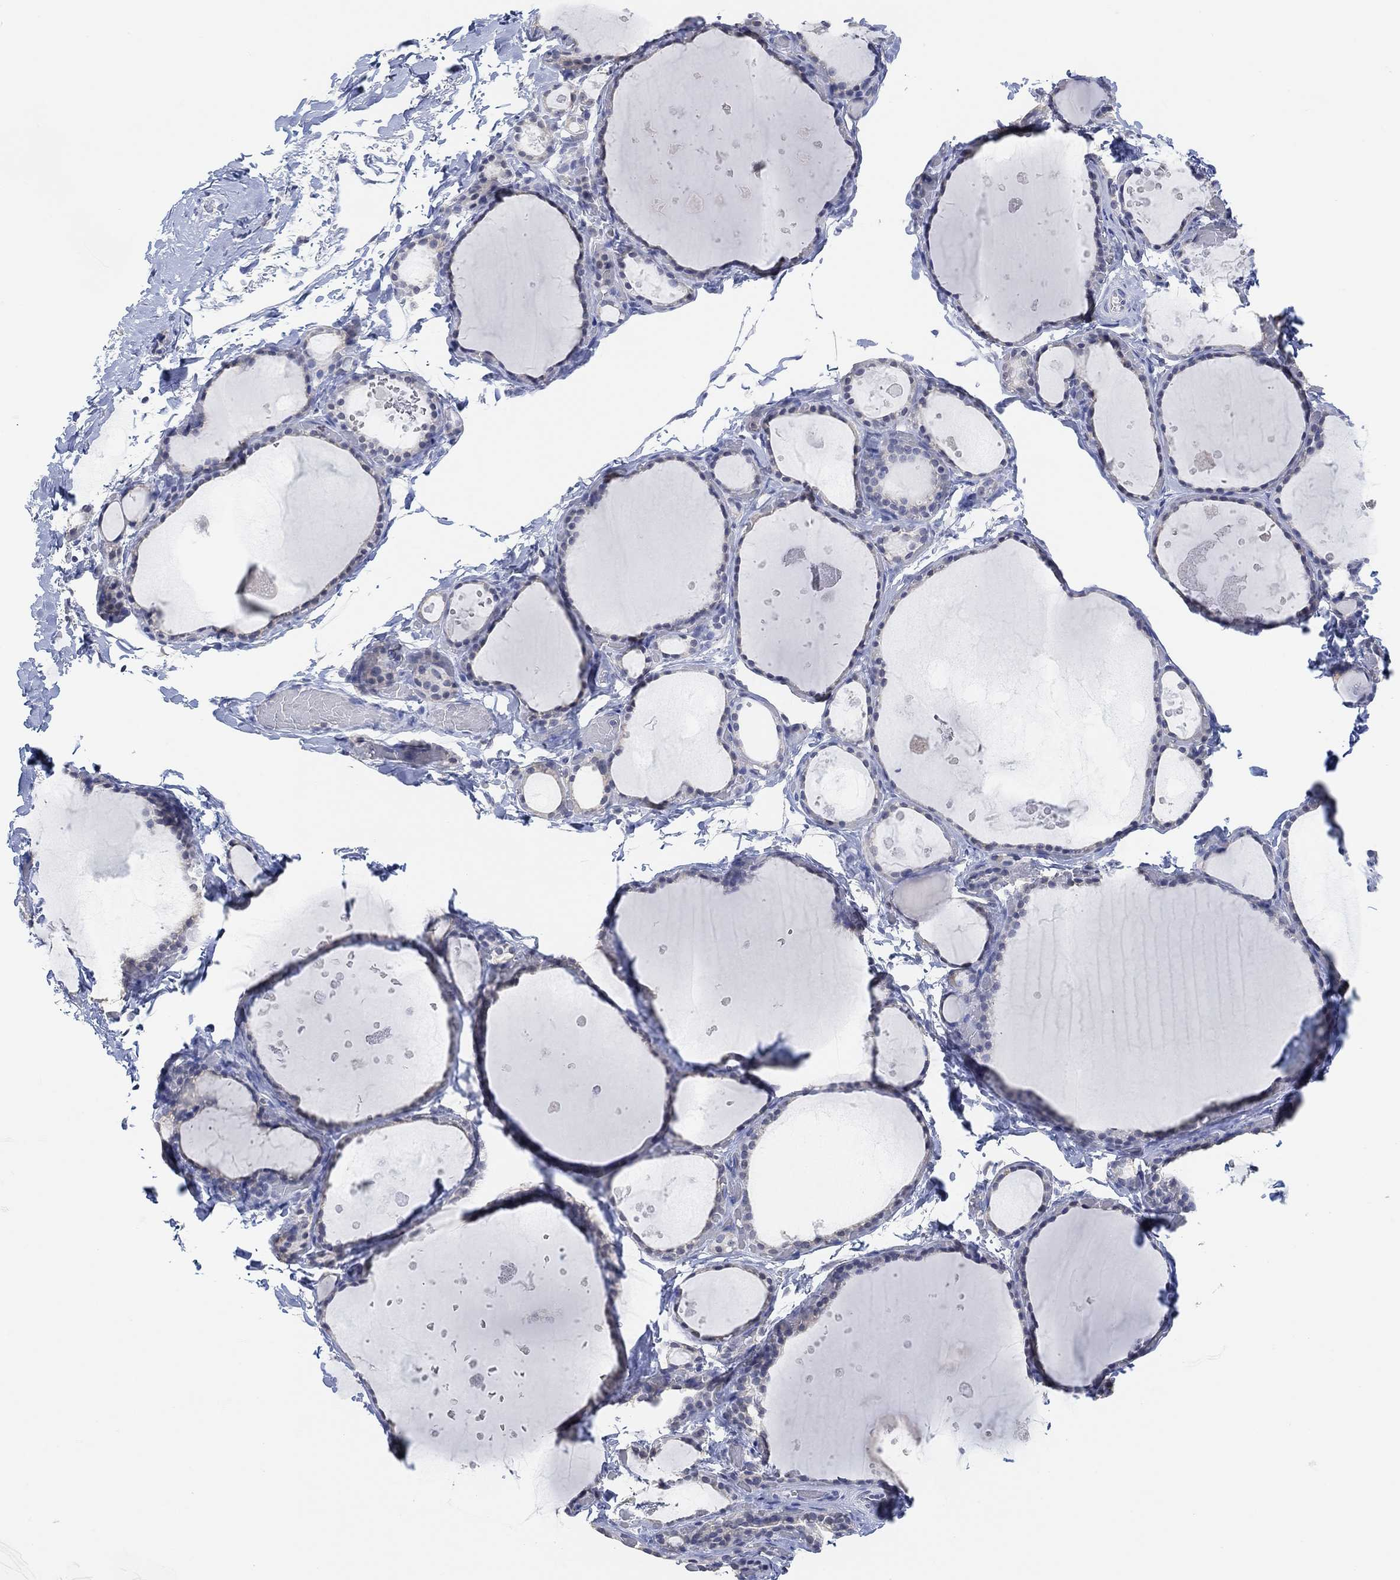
{"staining": {"intensity": "negative", "quantity": "none", "location": "none"}, "tissue": "thyroid gland", "cell_type": "Glandular cells", "image_type": "normal", "snomed": [{"axis": "morphology", "description": "Normal tissue, NOS"}, {"axis": "topography", "description": "Thyroid gland"}], "caption": "IHC of normal thyroid gland reveals no expression in glandular cells.", "gene": "MUC1", "patient": {"sex": "female", "age": 56}}